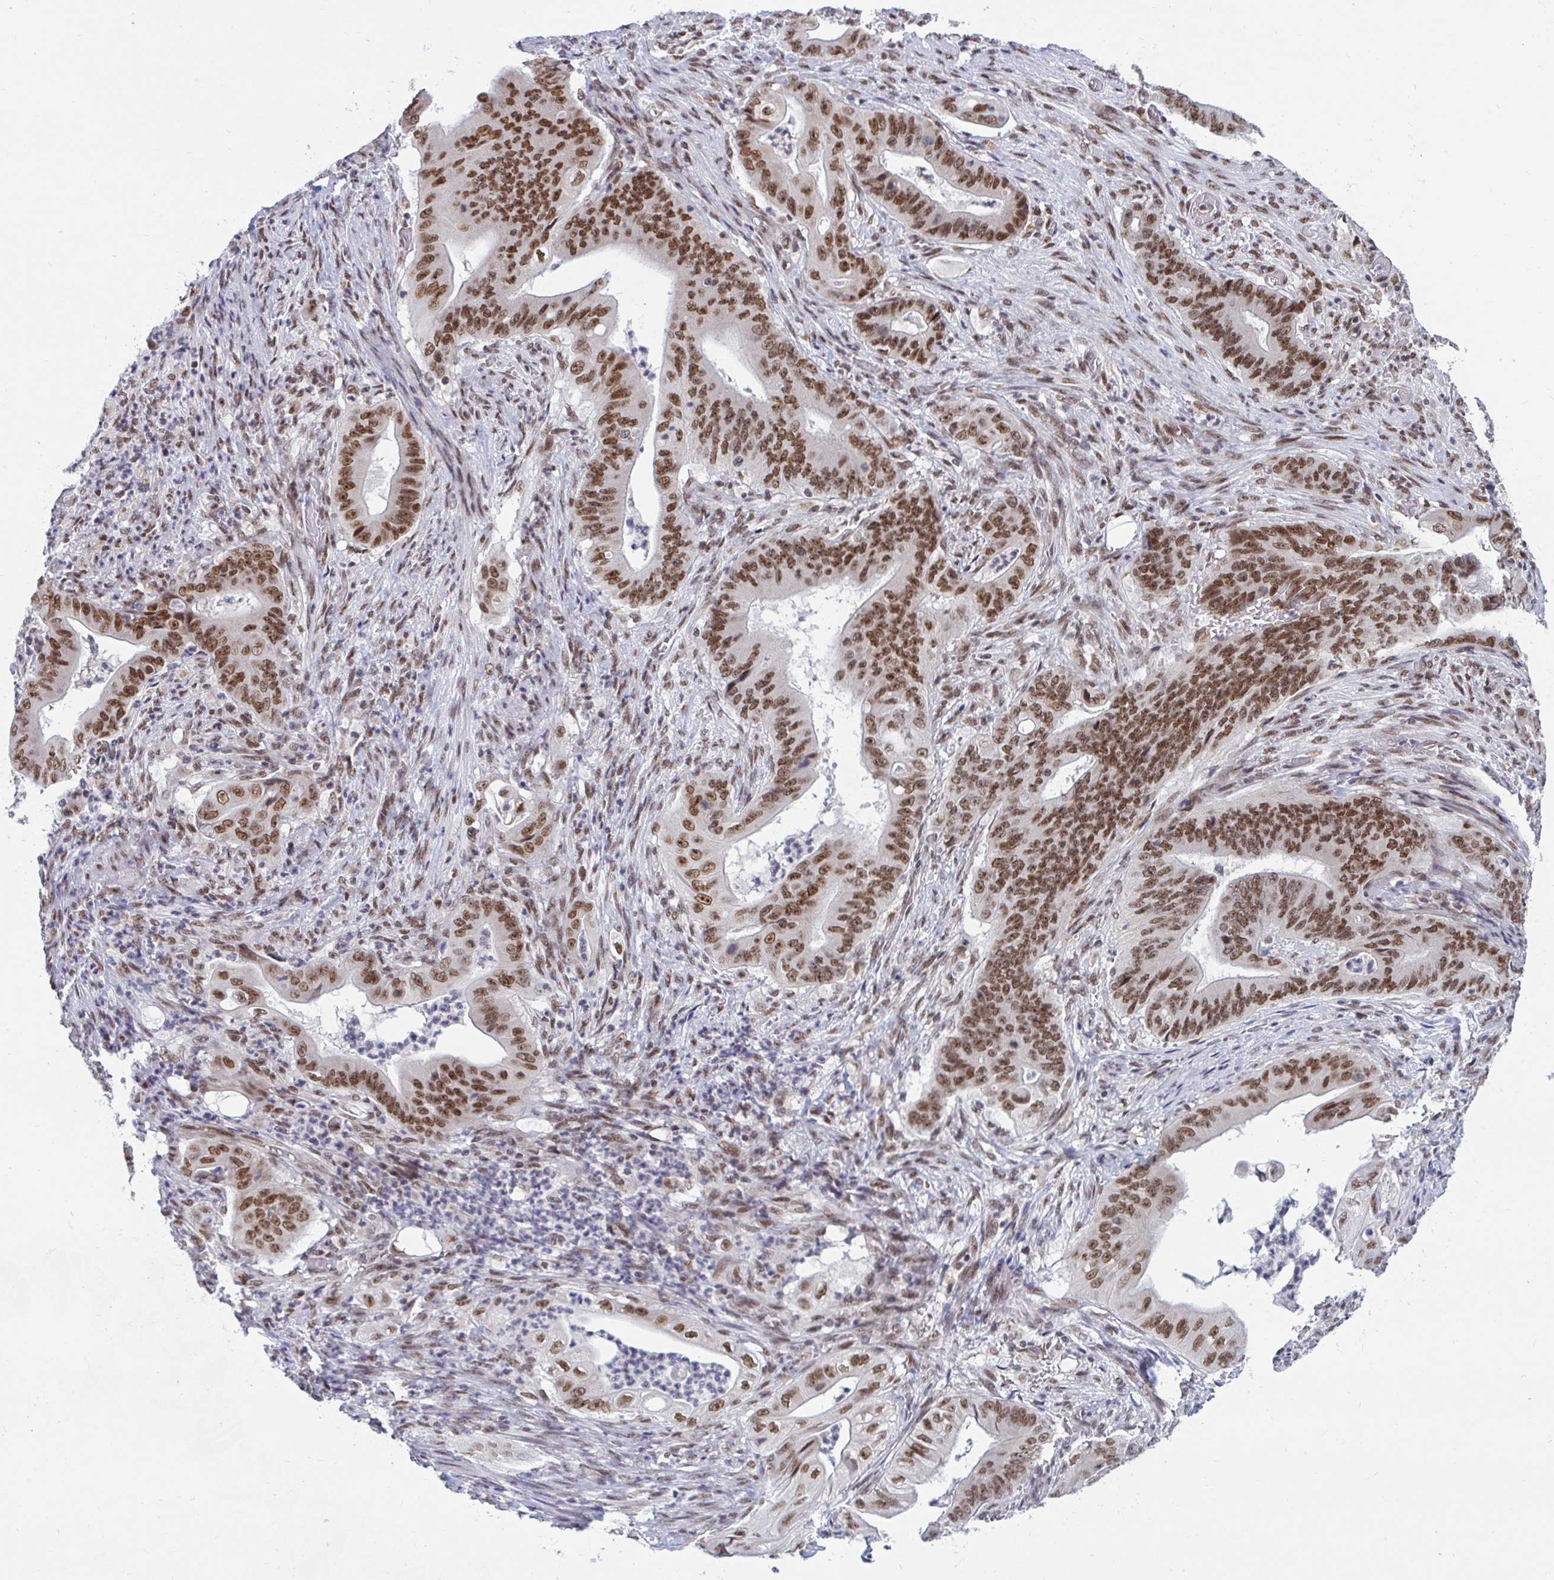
{"staining": {"intensity": "moderate", "quantity": ">75%", "location": "nuclear"}, "tissue": "stomach cancer", "cell_type": "Tumor cells", "image_type": "cancer", "snomed": [{"axis": "morphology", "description": "Adenocarcinoma, NOS"}, {"axis": "topography", "description": "Stomach"}], "caption": "Protein expression by immunohistochemistry (IHC) shows moderate nuclear staining in about >75% of tumor cells in stomach cancer. Nuclei are stained in blue.", "gene": "PHF10", "patient": {"sex": "female", "age": 73}}